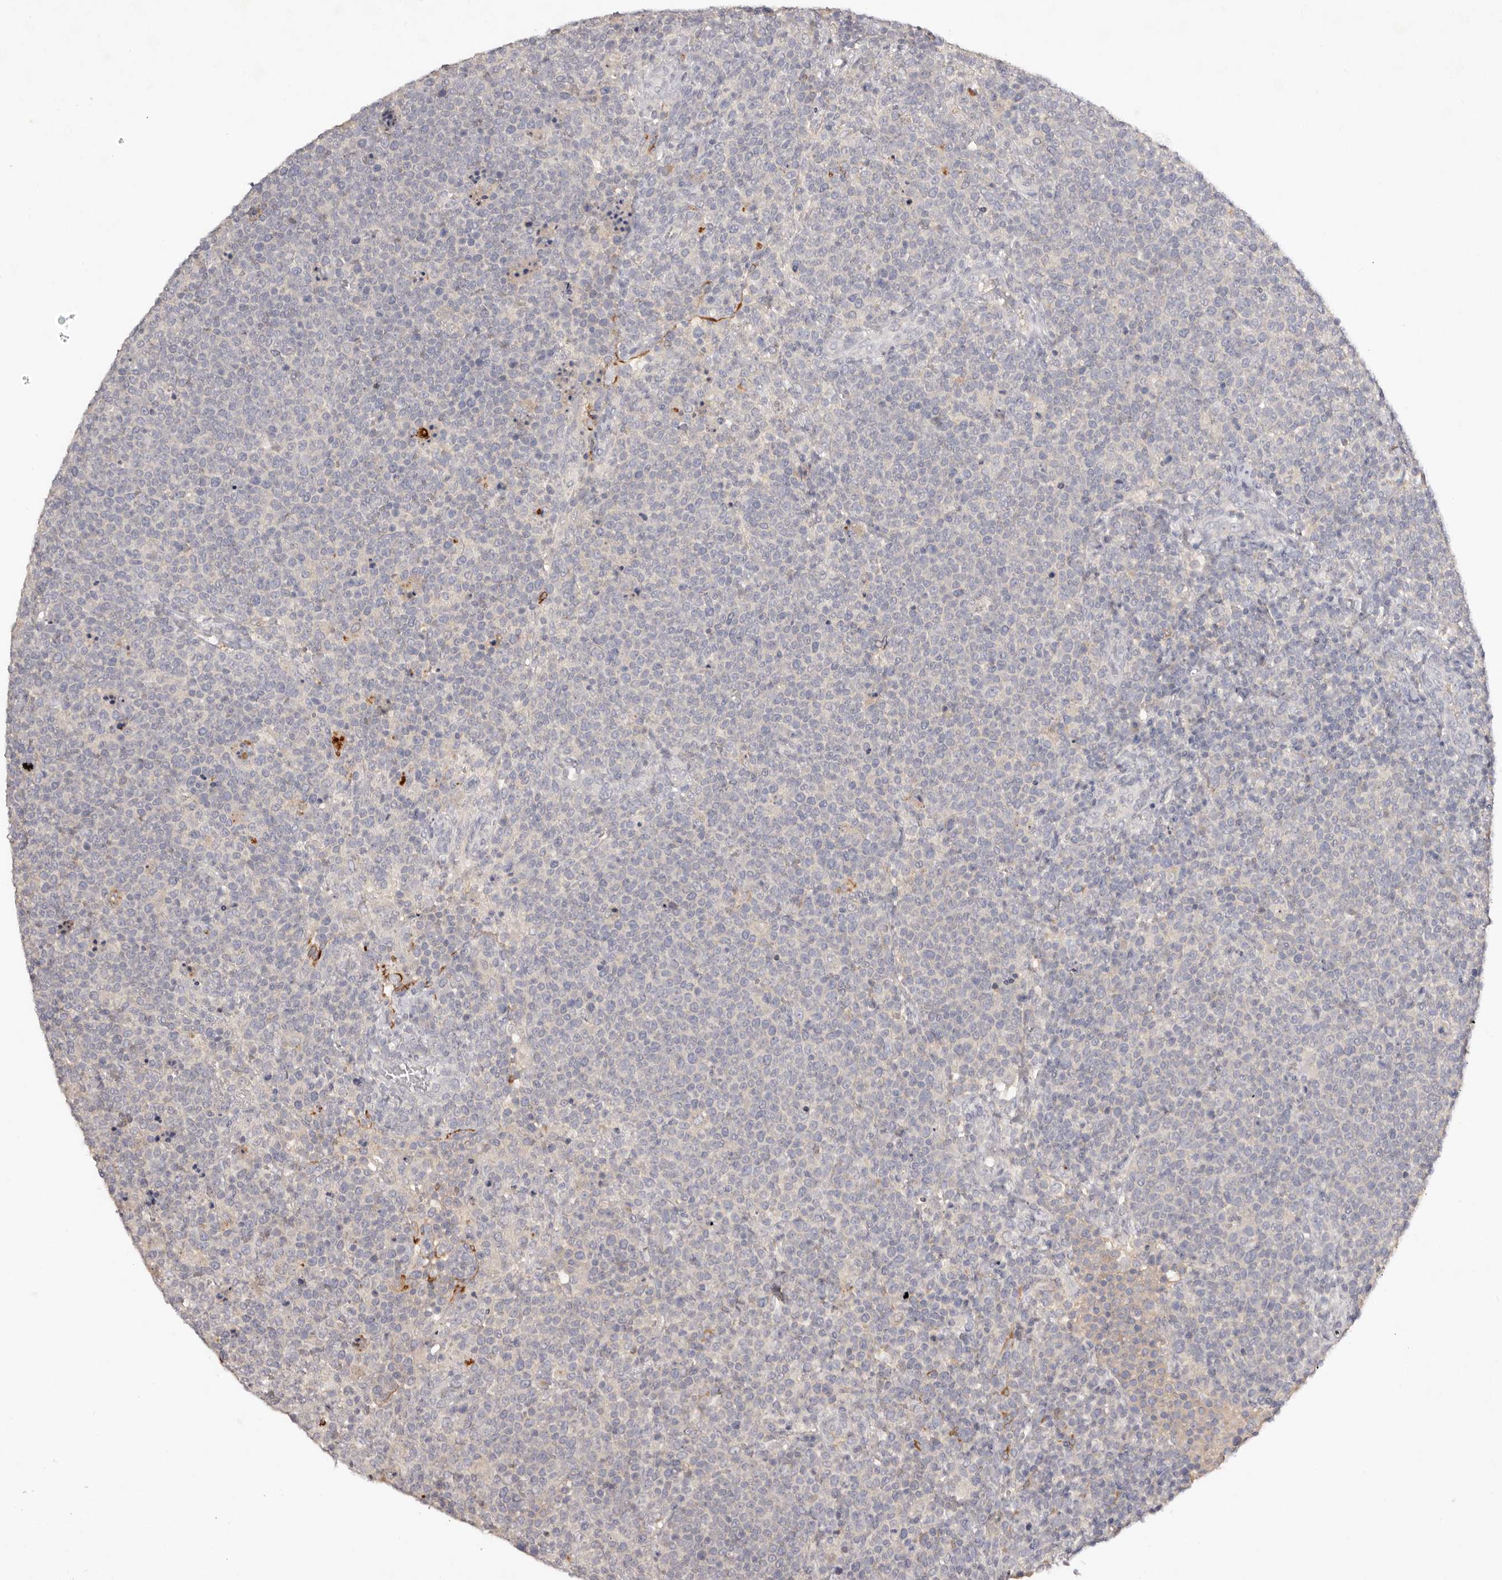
{"staining": {"intensity": "negative", "quantity": "none", "location": "none"}, "tissue": "lymphoma", "cell_type": "Tumor cells", "image_type": "cancer", "snomed": [{"axis": "morphology", "description": "Malignant lymphoma, non-Hodgkin's type, High grade"}, {"axis": "topography", "description": "Lymph node"}], "caption": "Protein analysis of malignant lymphoma, non-Hodgkin's type (high-grade) reveals no significant expression in tumor cells.", "gene": "SCUBE2", "patient": {"sex": "male", "age": 61}}